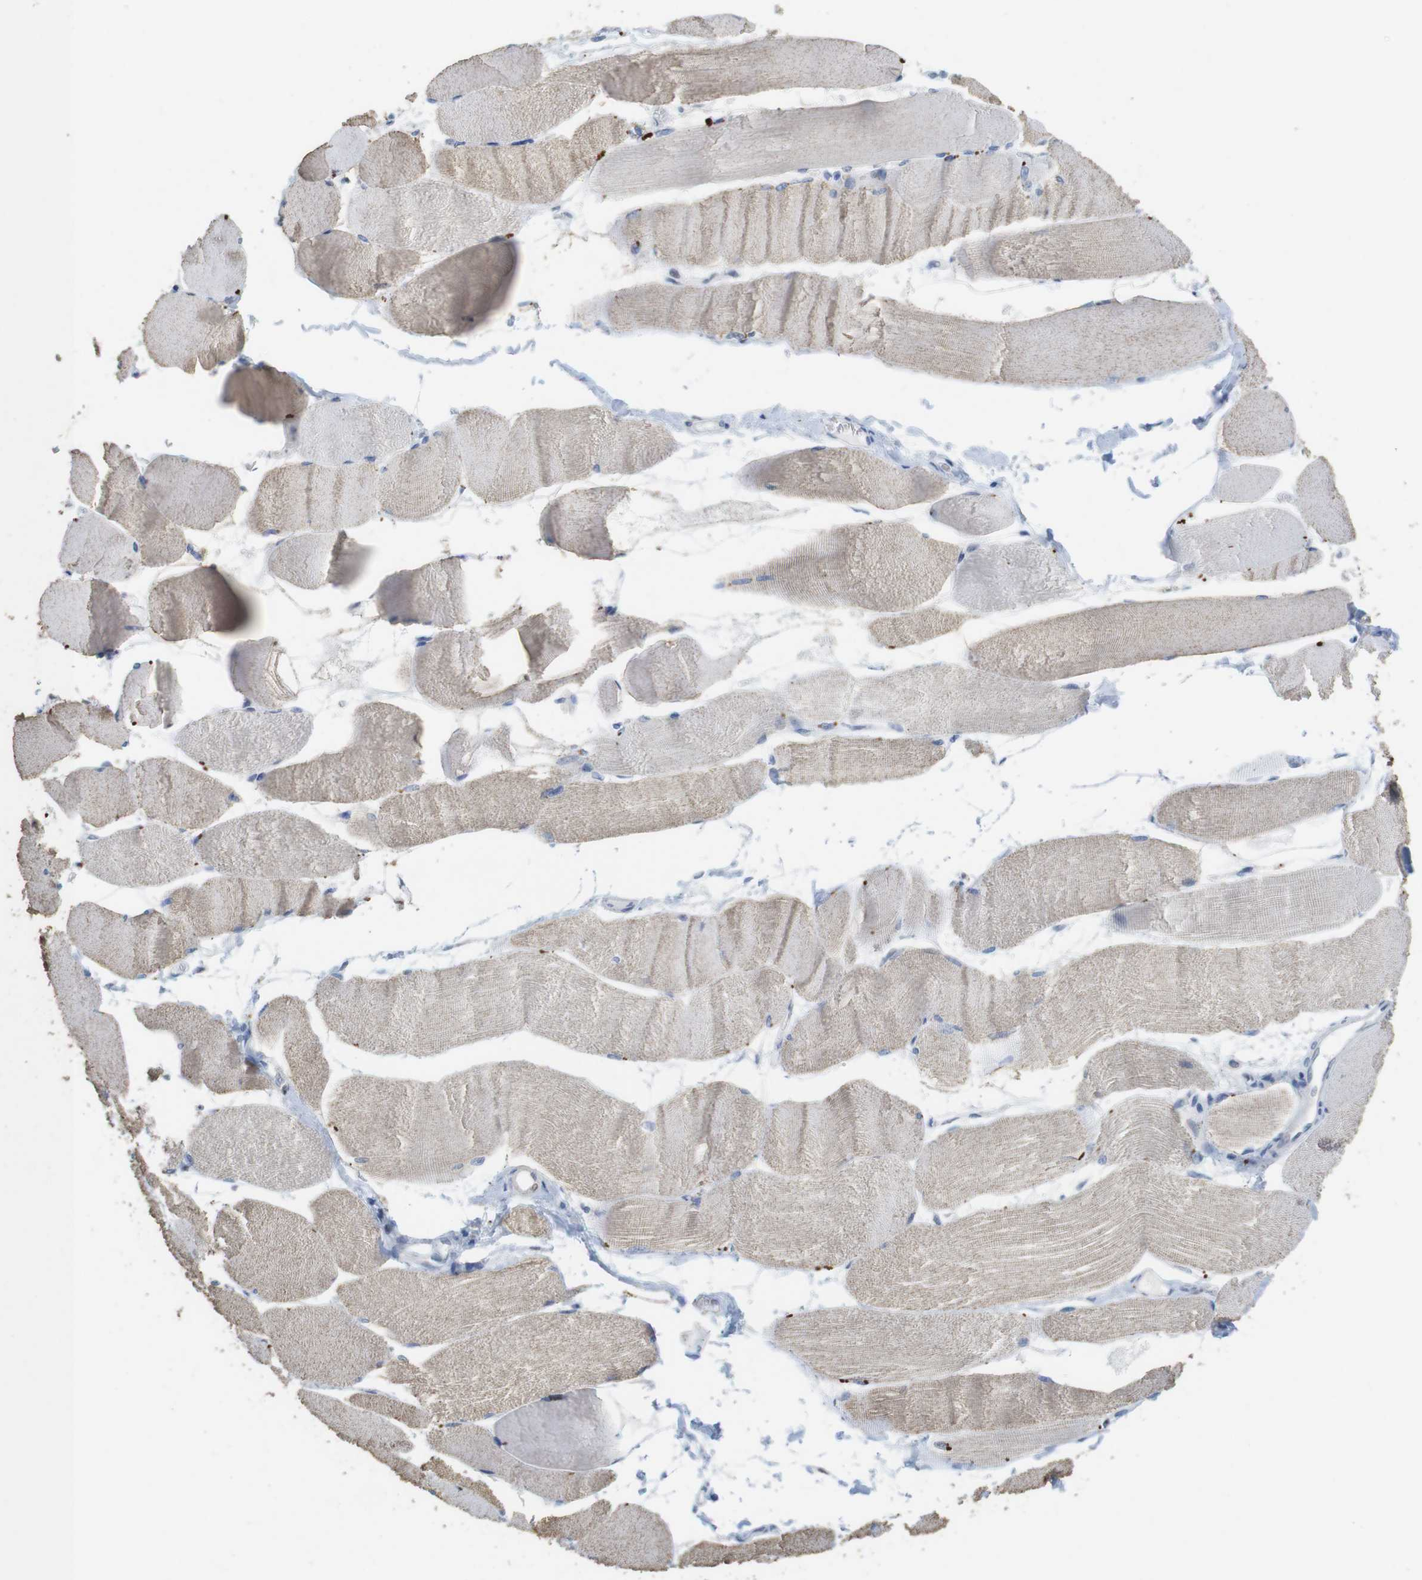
{"staining": {"intensity": "weak", "quantity": ">75%", "location": "cytoplasmic/membranous"}, "tissue": "skeletal muscle", "cell_type": "Myocytes", "image_type": "normal", "snomed": [{"axis": "morphology", "description": "Normal tissue, NOS"}, {"axis": "morphology", "description": "Squamous cell carcinoma, NOS"}, {"axis": "topography", "description": "Skeletal muscle"}], "caption": "Weak cytoplasmic/membranous expression is appreciated in approximately >75% of myocytes in normal skeletal muscle. The staining was performed using DAB (3,3'-diaminobenzidine) to visualize the protein expression in brown, while the nuclei were stained in blue with hematoxylin (Magnification: 20x).", "gene": "KPNA2", "patient": {"sex": "male", "age": 51}}